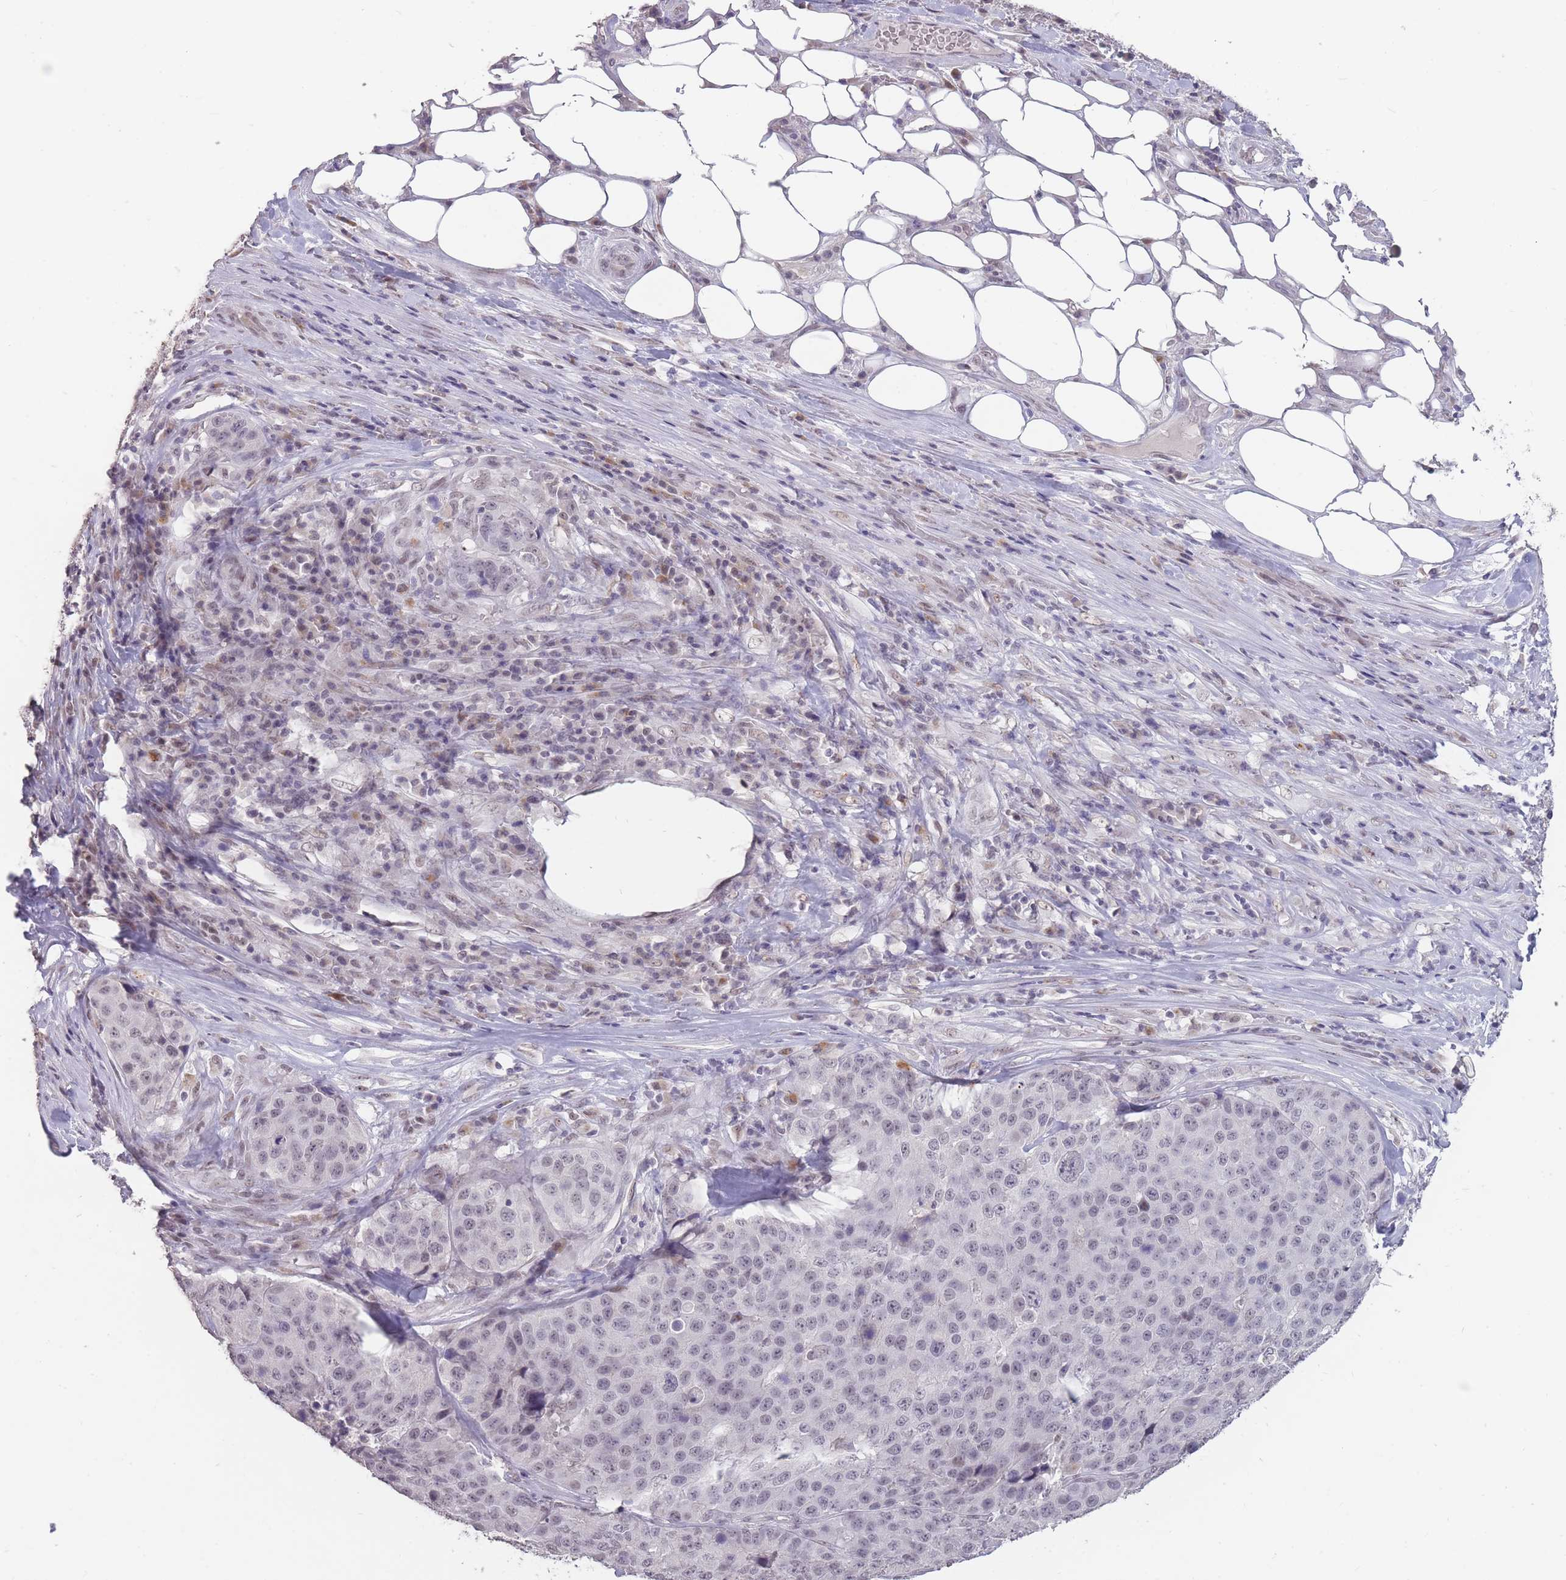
{"staining": {"intensity": "negative", "quantity": "none", "location": "none"}, "tissue": "stomach cancer", "cell_type": "Tumor cells", "image_type": "cancer", "snomed": [{"axis": "morphology", "description": "Adenocarcinoma, NOS"}, {"axis": "topography", "description": "Stomach"}], "caption": "Stomach cancer (adenocarcinoma) was stained to show a protein in brown. There is no significant staining in tumor cells.", "gene": "HNRNPUL1", "patient": {"sex": "male", "age": 71}}